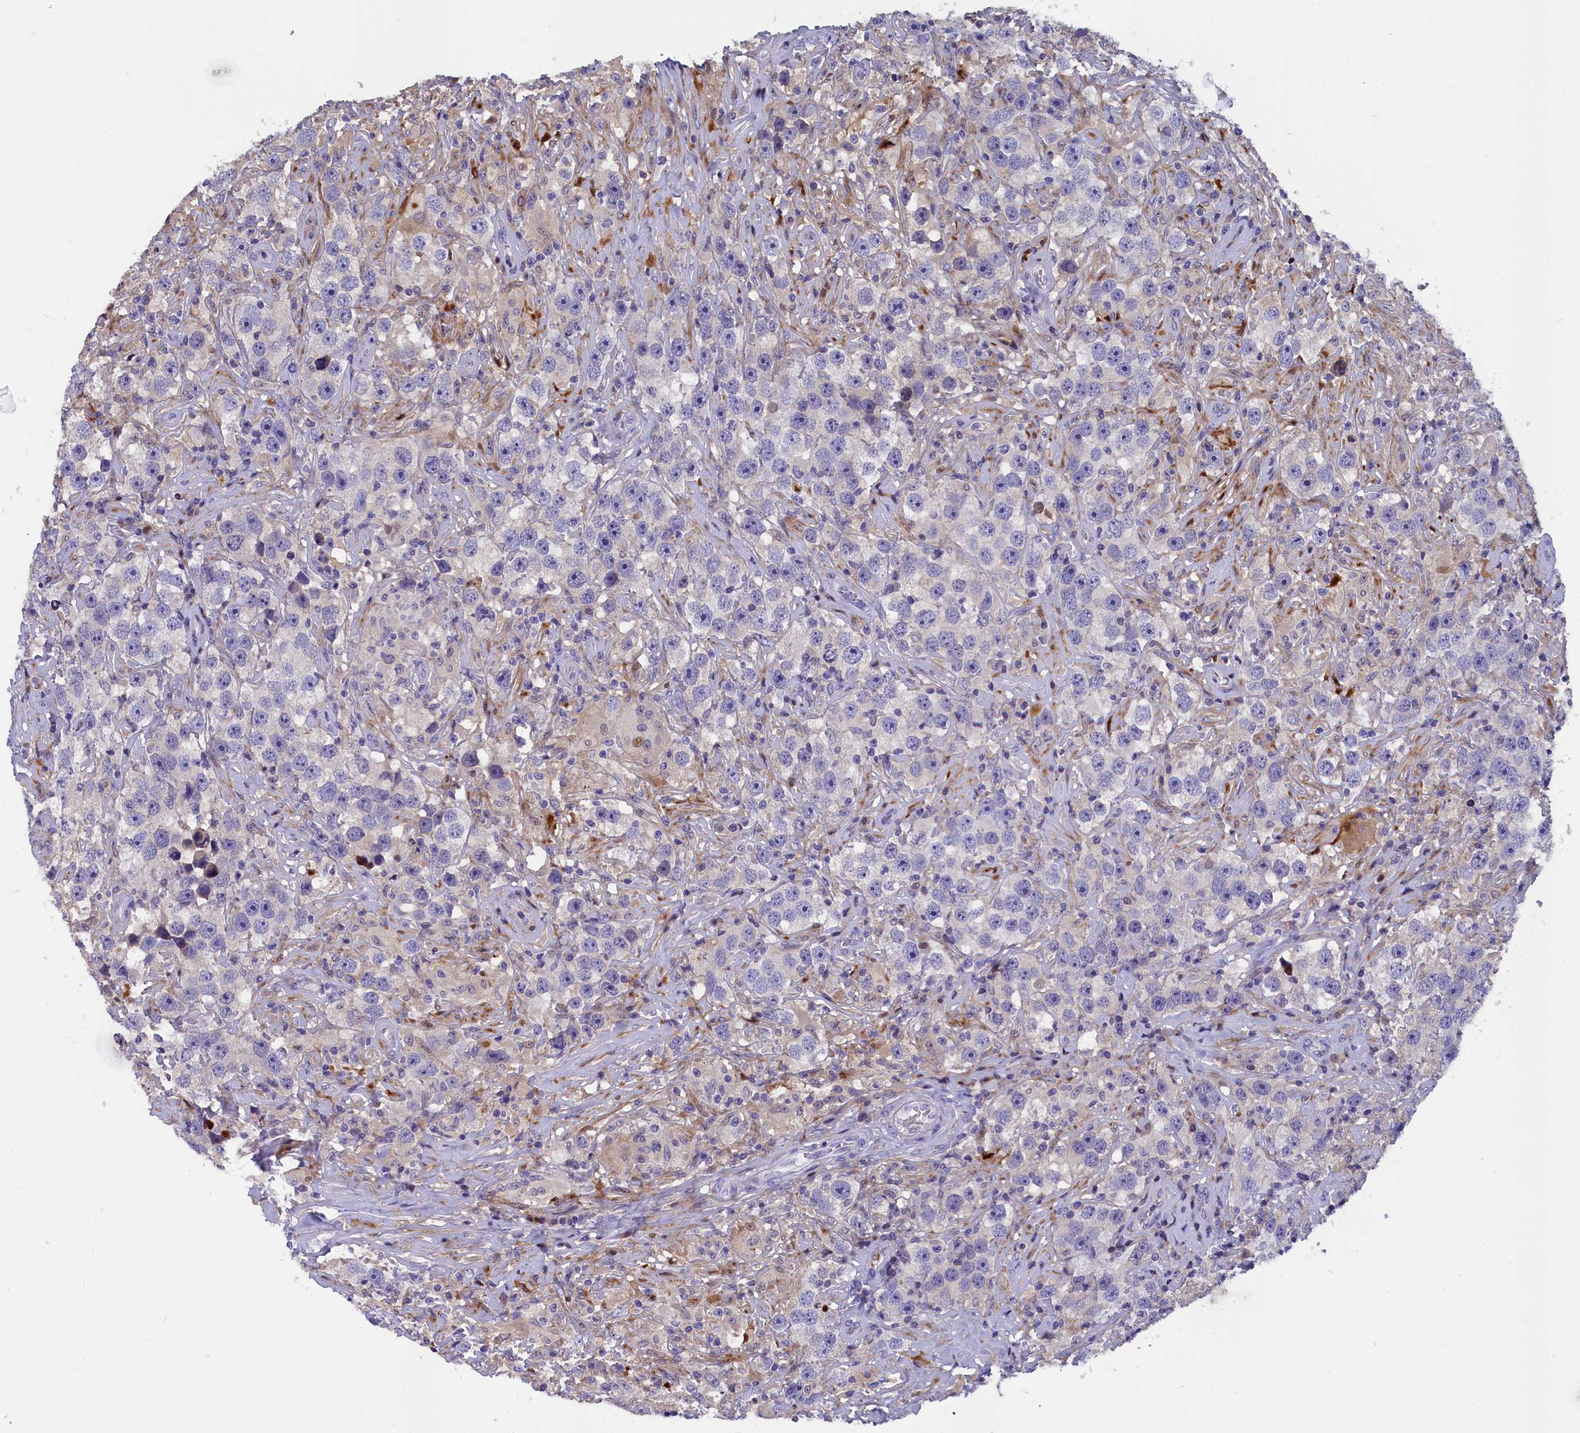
{"staining": {"intensity": "negative", "quantity": "none", "location": "none"}, "tissue": "testis cancer", "cell_type": "Tumor cells", "image_type": "cancer", "snomed": [{"axis": "morphology", "description": "Seminoma, NOS"}, {"axis": "topography", "description": "Testis"}], "caption": "Immunohistochemical staining of human testis cancer exhibits no significant expression in tumor cells.", "gene": "NKPD1", "patient": {"sex": "male", "age": 49}}